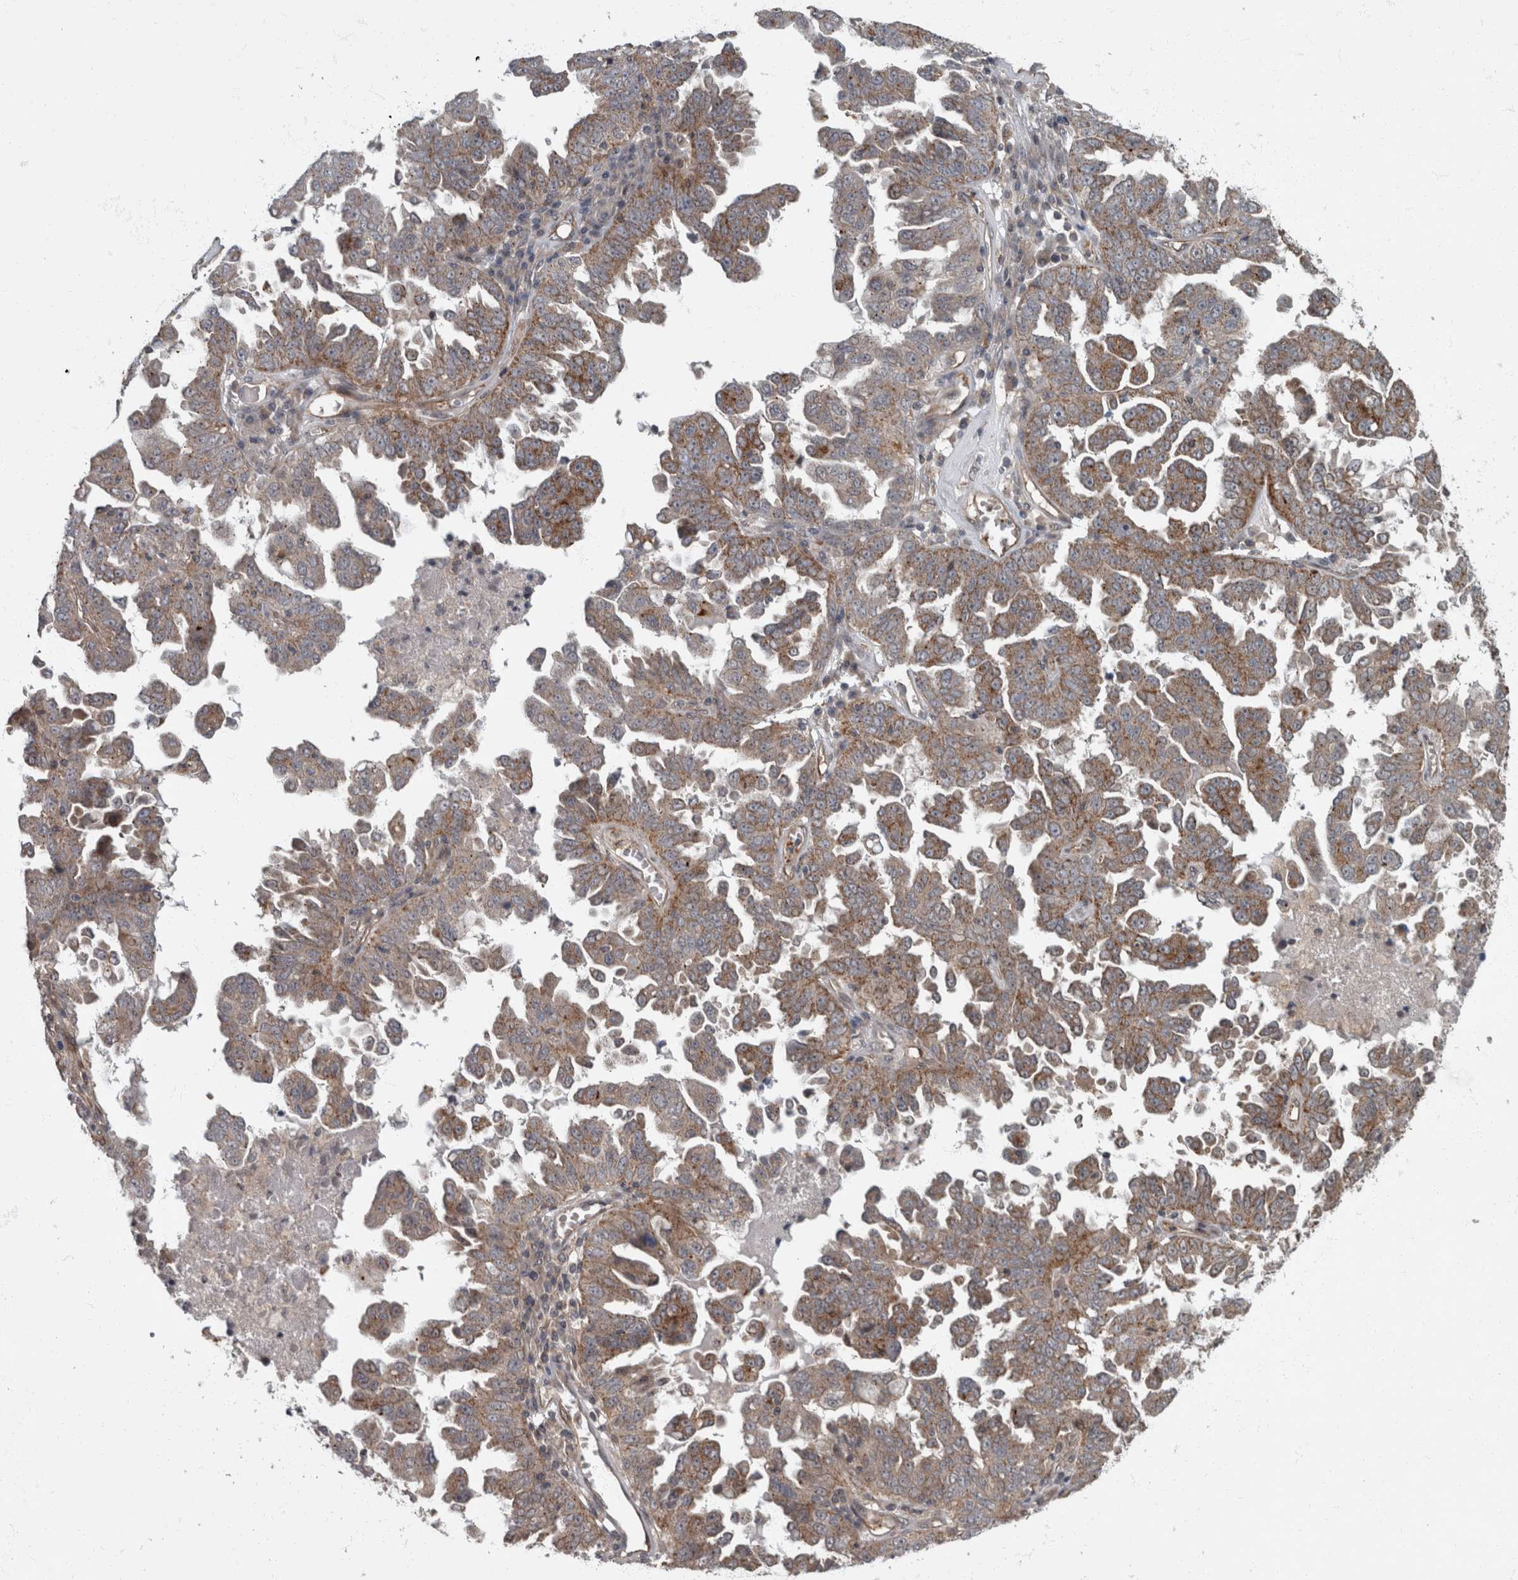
{"staining": {"intensity": "weak", "quantity": ">75%", "location": "cytoplasmic/membranous"}, "tissue": "ovarian cancer", "cell_type": "Tumor cells", "image_type": "cancer", "snomed": [{"axis": "morphology", "description": "Carcinoma, endometroid"}, {"axis": "topography", "description": "Ovary"}], "caption": "An IHC histopathology image of tumor tissue is shown. Protein staining in brown highlights weak cytoplasmic/membranous positivity in ovarian endometroid carcinoma within tumor cells. (DAB = brown stain, brightfield microscopy at high magnification).", "gene": "VEGFD", "patient": {"sex": "female", "age": 62}}